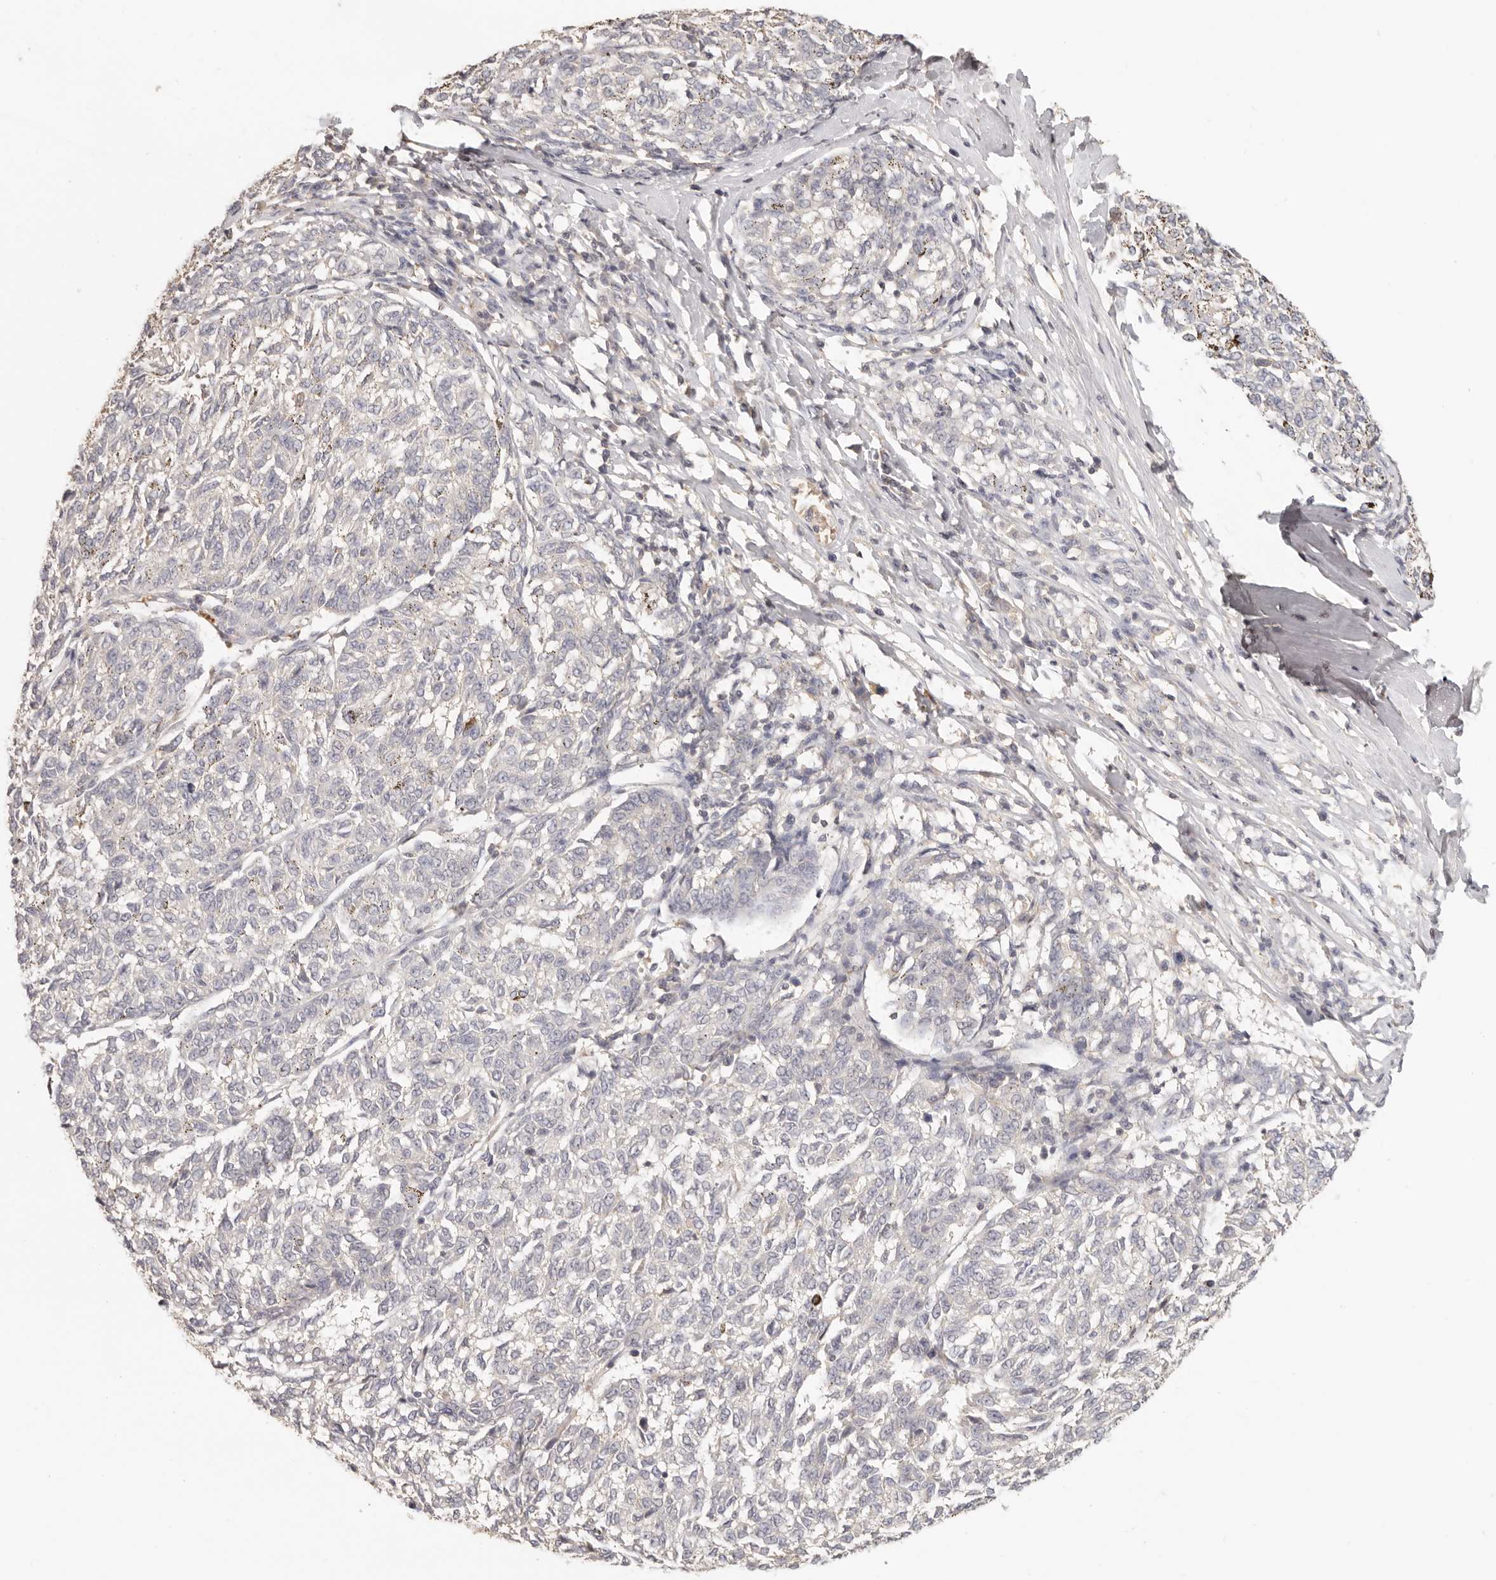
{"staining": {"intensity": "negative", "quantity": "none", "location": "none"}, "tissue": "melanoma", "cell_type": "Tumor cells", "image_type": "cancer", "snomed": [{"axis": "morphology", "description": "Malignant melanoma, NOS"}, {"axis": "topography", "description": "Skin"}], "caption": "An immunohistochemistry micrograph of malignant melanoma is shown. There is no staining in tumor cells of malignant melanoma.", "gene": "CSK", "patient": {"sex": "female", "age": 72}}